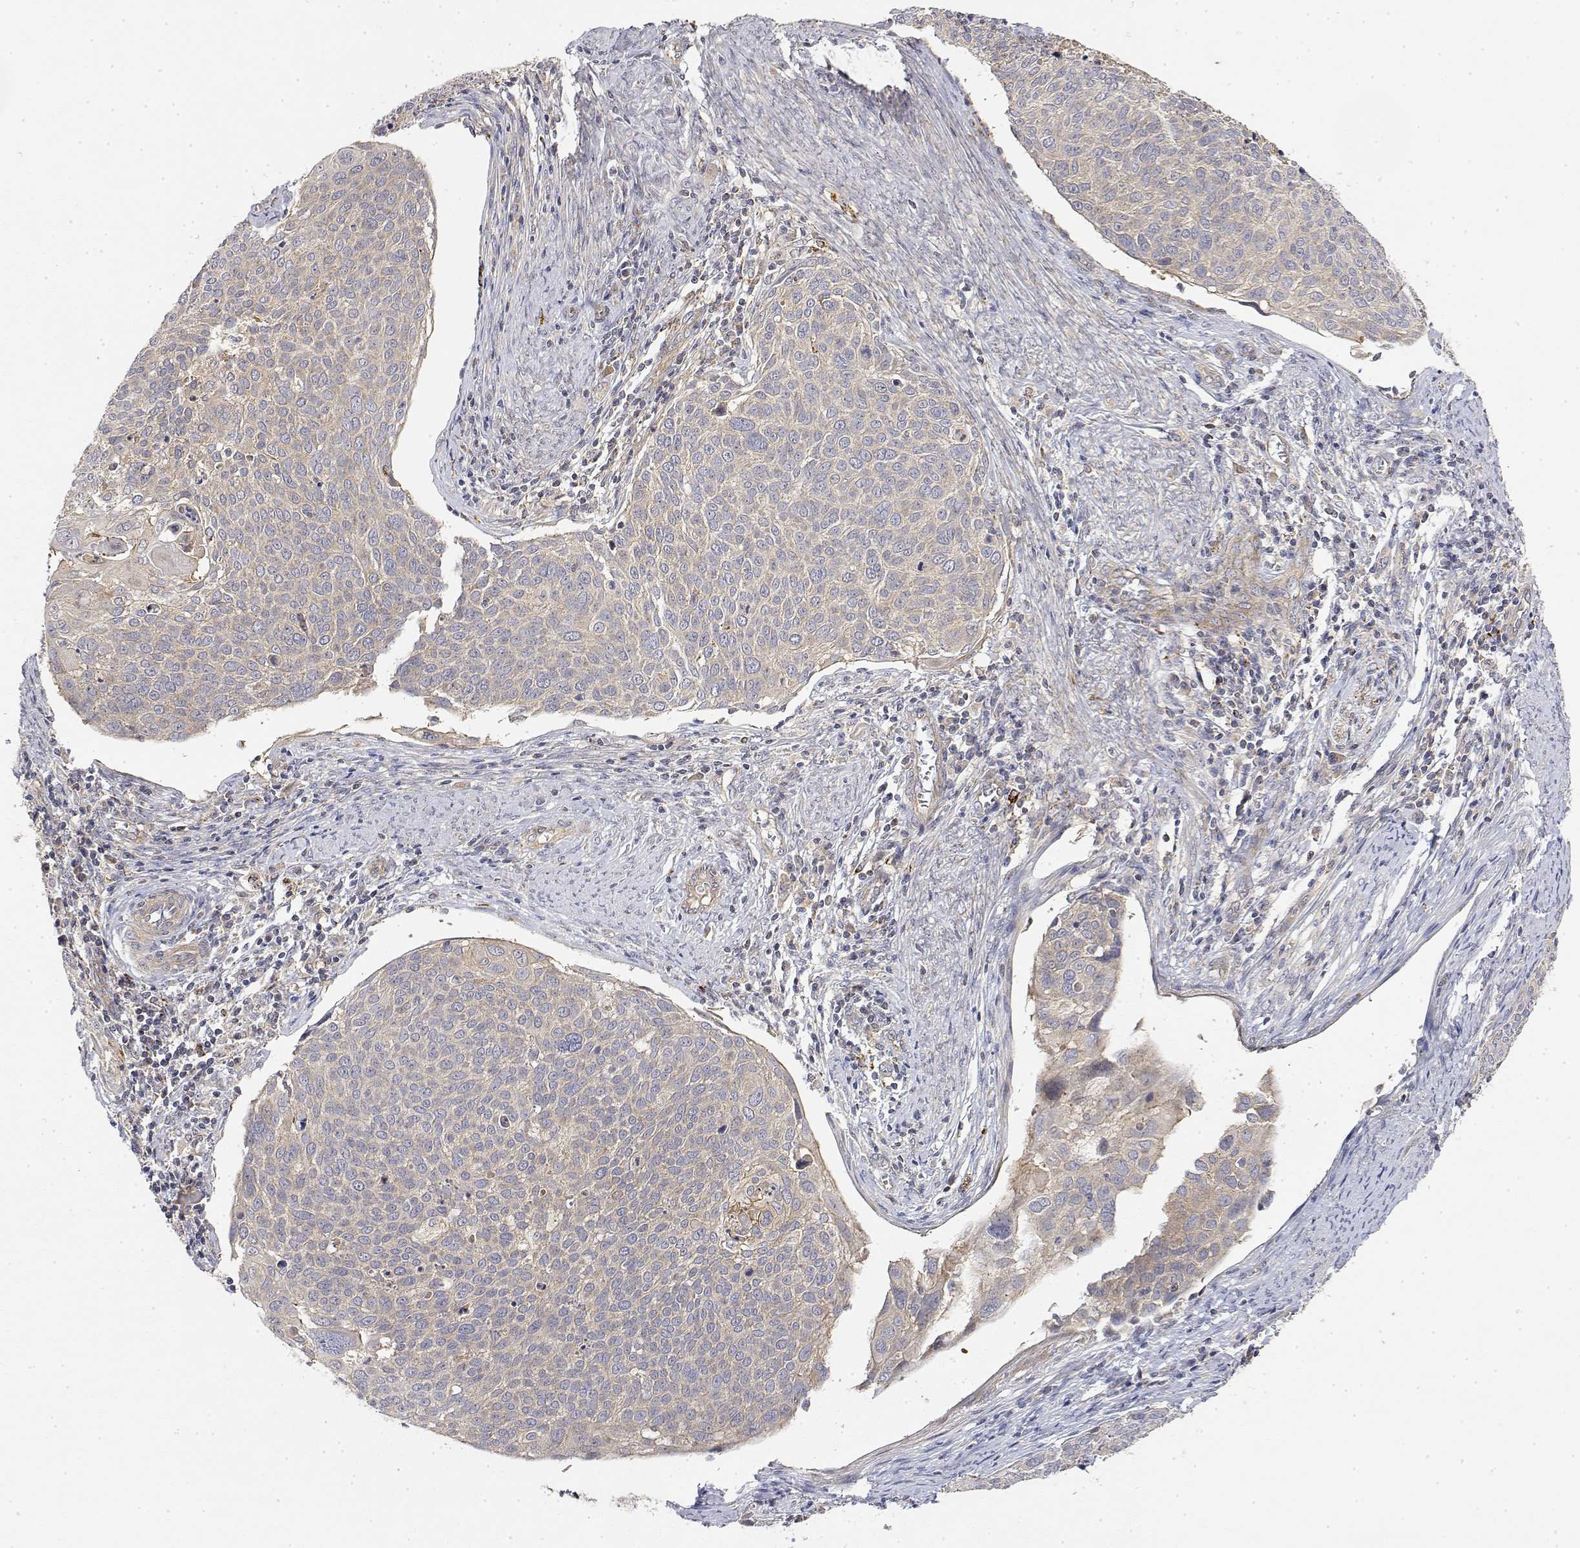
{"staining": {"intensity": "negative", "quantity": "none", "location": "none"}, "tissue": "cervical cancer", "cell_type": "Tumor cells", "image_type": "cancer", "snomed": [{"axis": "morphology", "description": "Squamous cell carcinoma, NOS"}, {"axis": "topography", "description": "Cervix"}], "caption": "IHC of cervical squamous cell carcinoma exhibits no expression in tumor cells.", "gene": "LONRF3", "patient": {"sex": "female", "age": 39}}